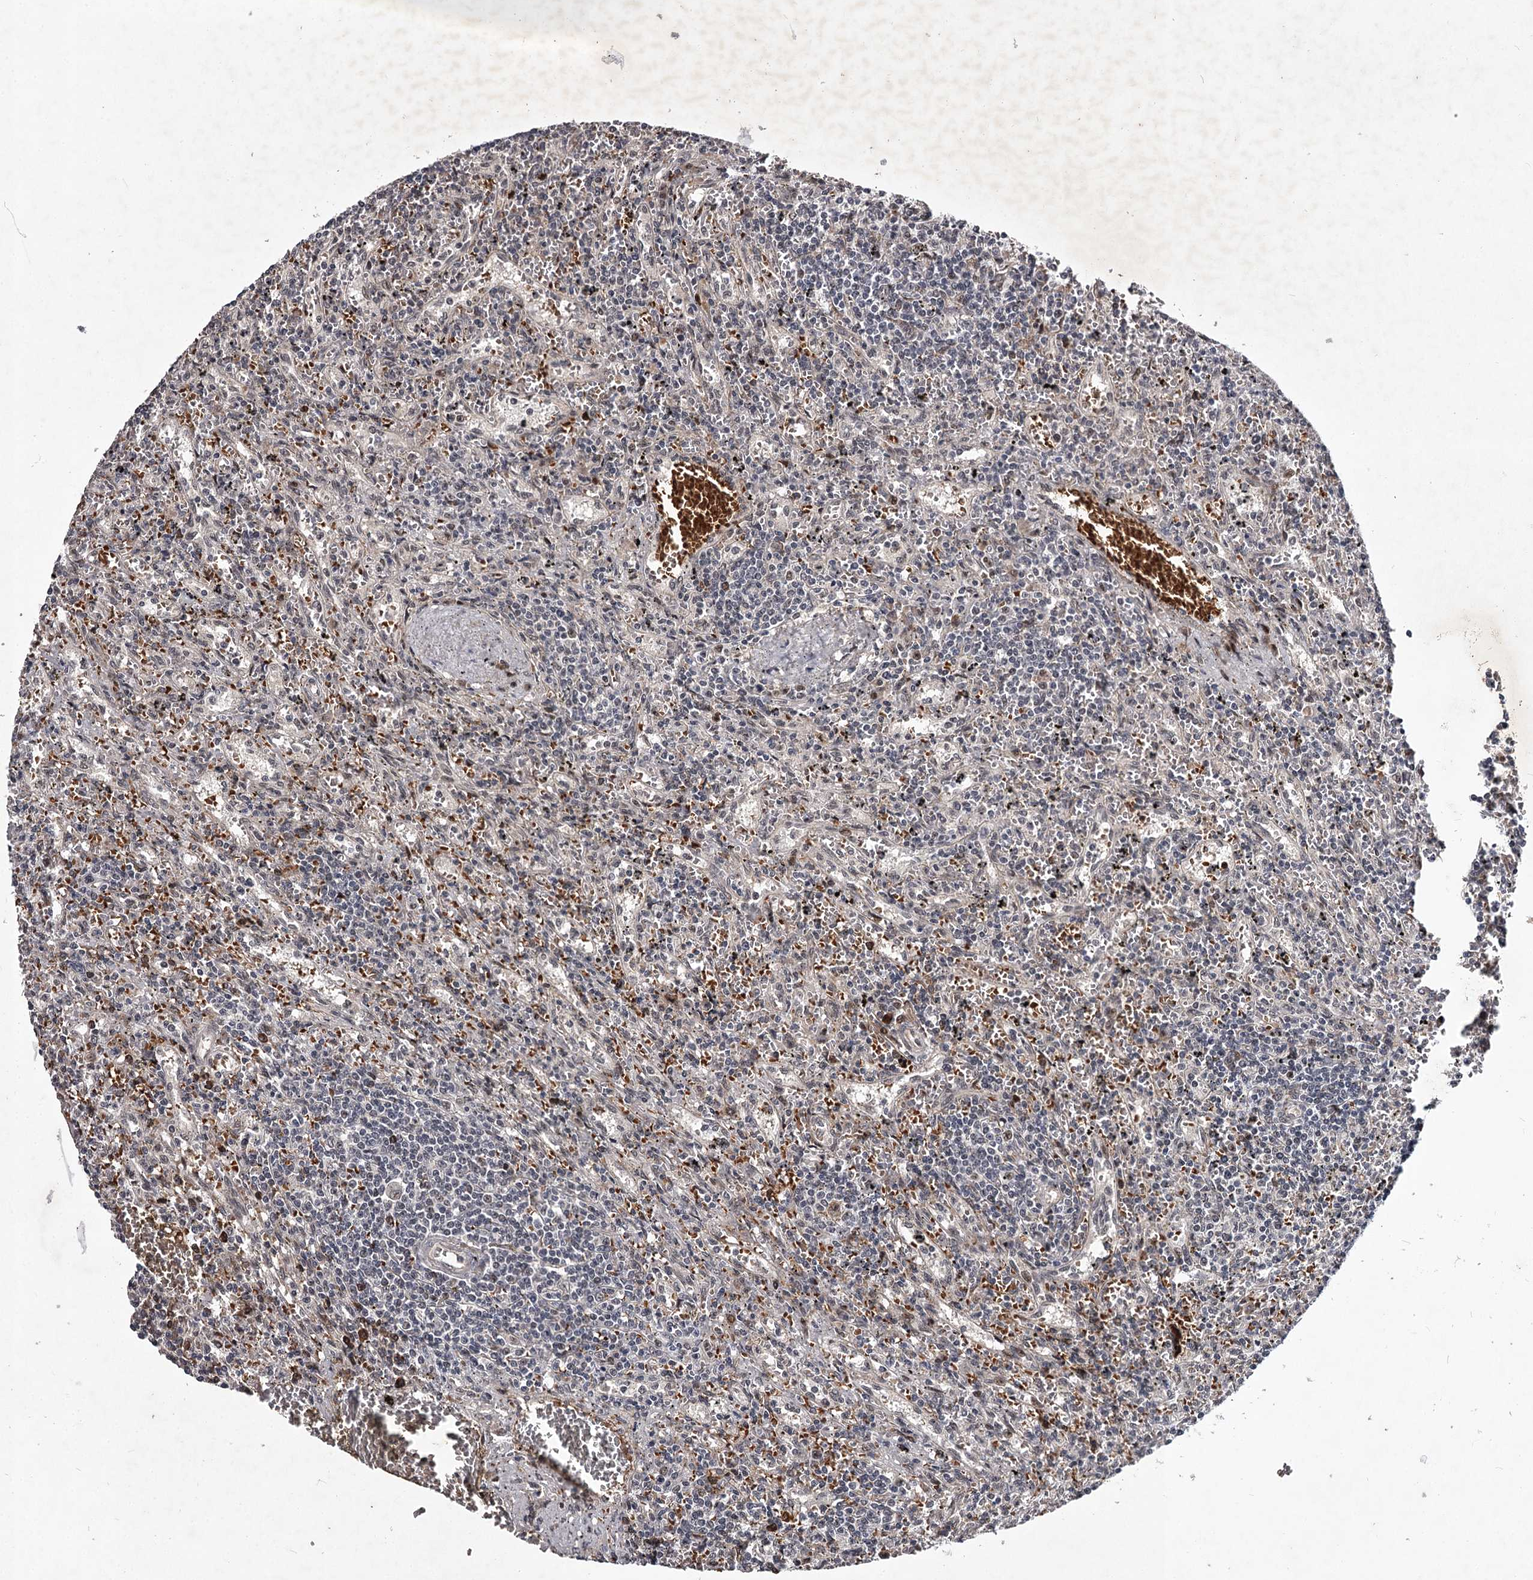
{"staining": {"intensity": "negative", "quantity": "none", "location": "none"}, "tissue": "lymphoma", "cell_type": "Tumor cells", "image_type": "cancer", "snomed": [{"axis": "morphology", "description": "Malignant lymphoma, non-Hodgkin's type, Low grade"}, {"axis": "topography", "description": "Spleen"}], "caption": "Lymphoma was stained to show a protein in brown. There is no significant positivity in tumor cells.", "gene": "RNF44", "patient": {"sex": "male", "age": 76}}